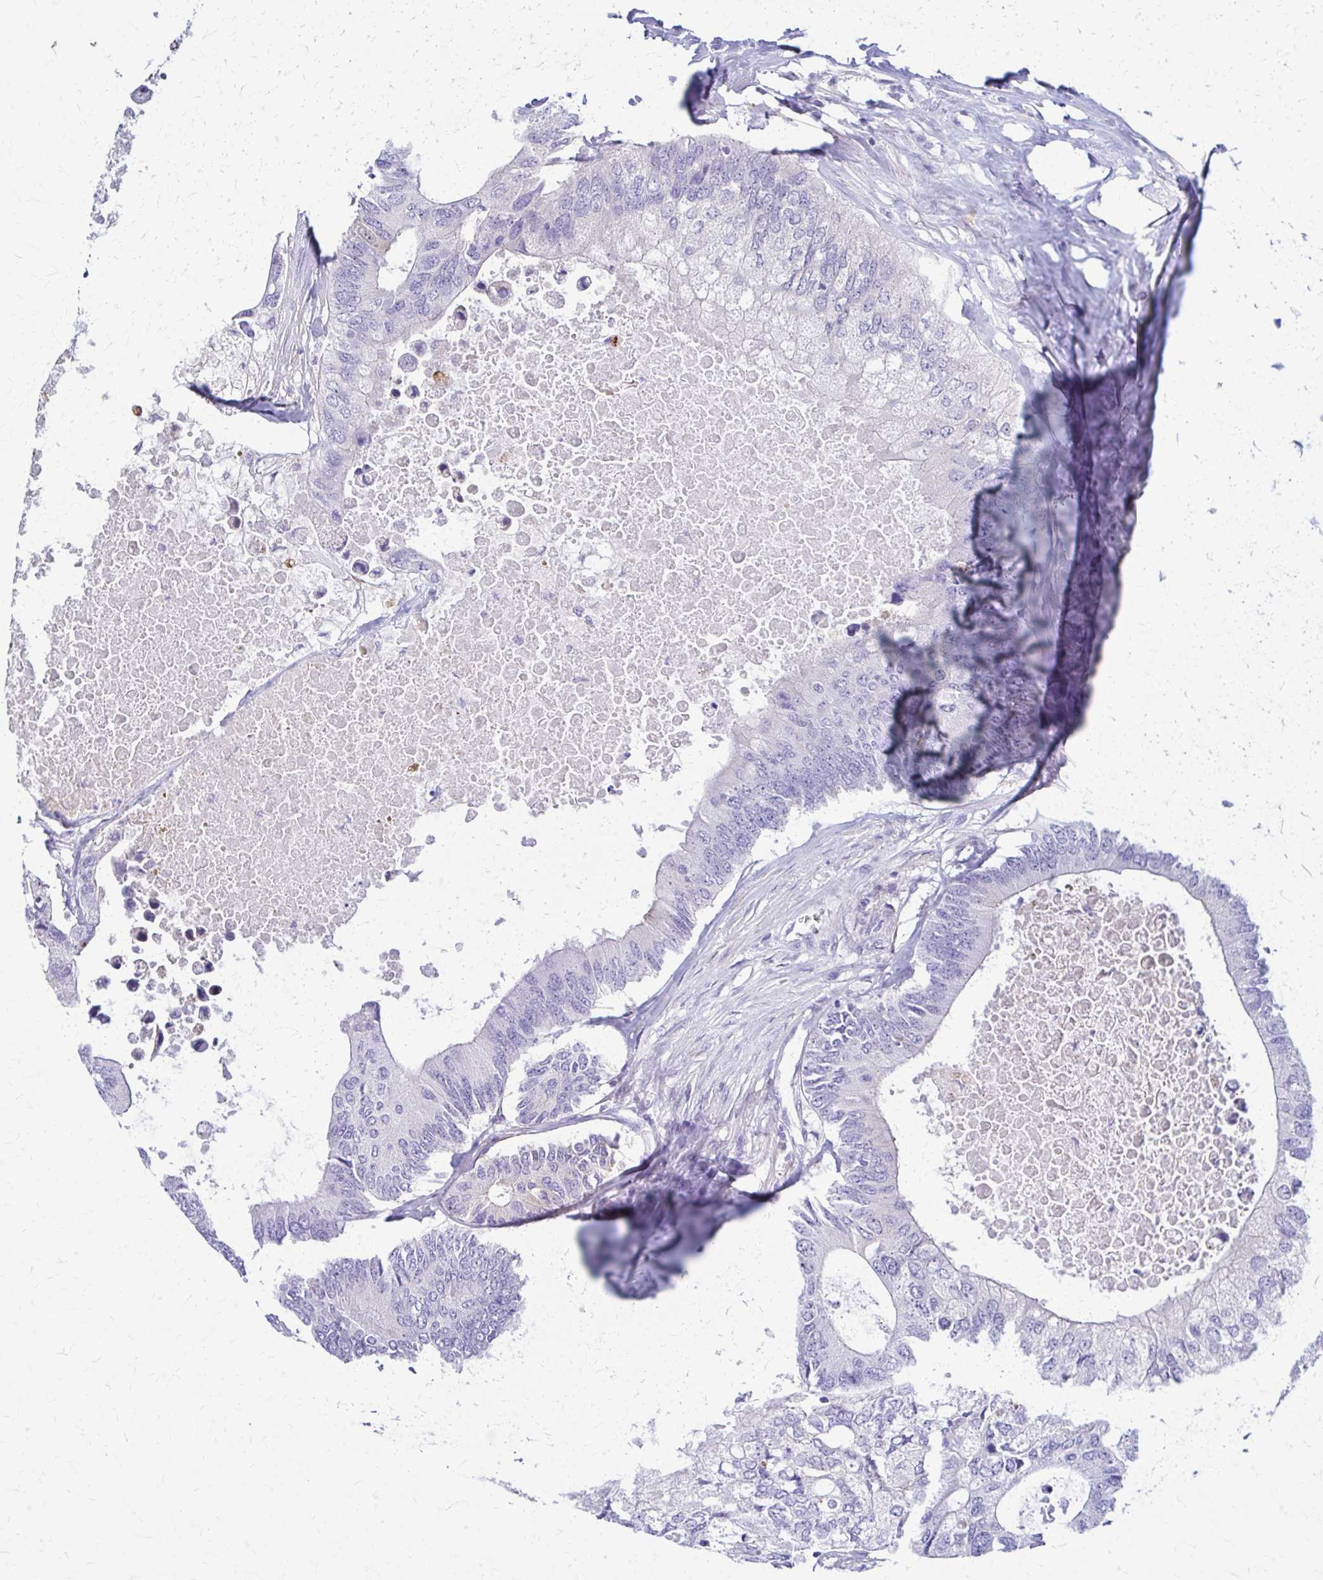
{"staining": {"intensity": "negative", "quantity": "none", "location": "none"}, "tissue": "colorectal cancer", "cell_type": "Tumor cells", "image_type": "cancer", "snomed": [{"axis": "morphology", "description": "Adenocarcinoma, NOS"}, {"axis": "topography", "description": "Colon"}], "caption": "Tumor cells are negative for brown protein staining in adenocarcinoma (colorectal). The staining is performed using DAB brown chromogen with nuclei counter-stained in using hematoxylin.", "gene": "DSP", "patient": {"sex": "male", "age": 71}}